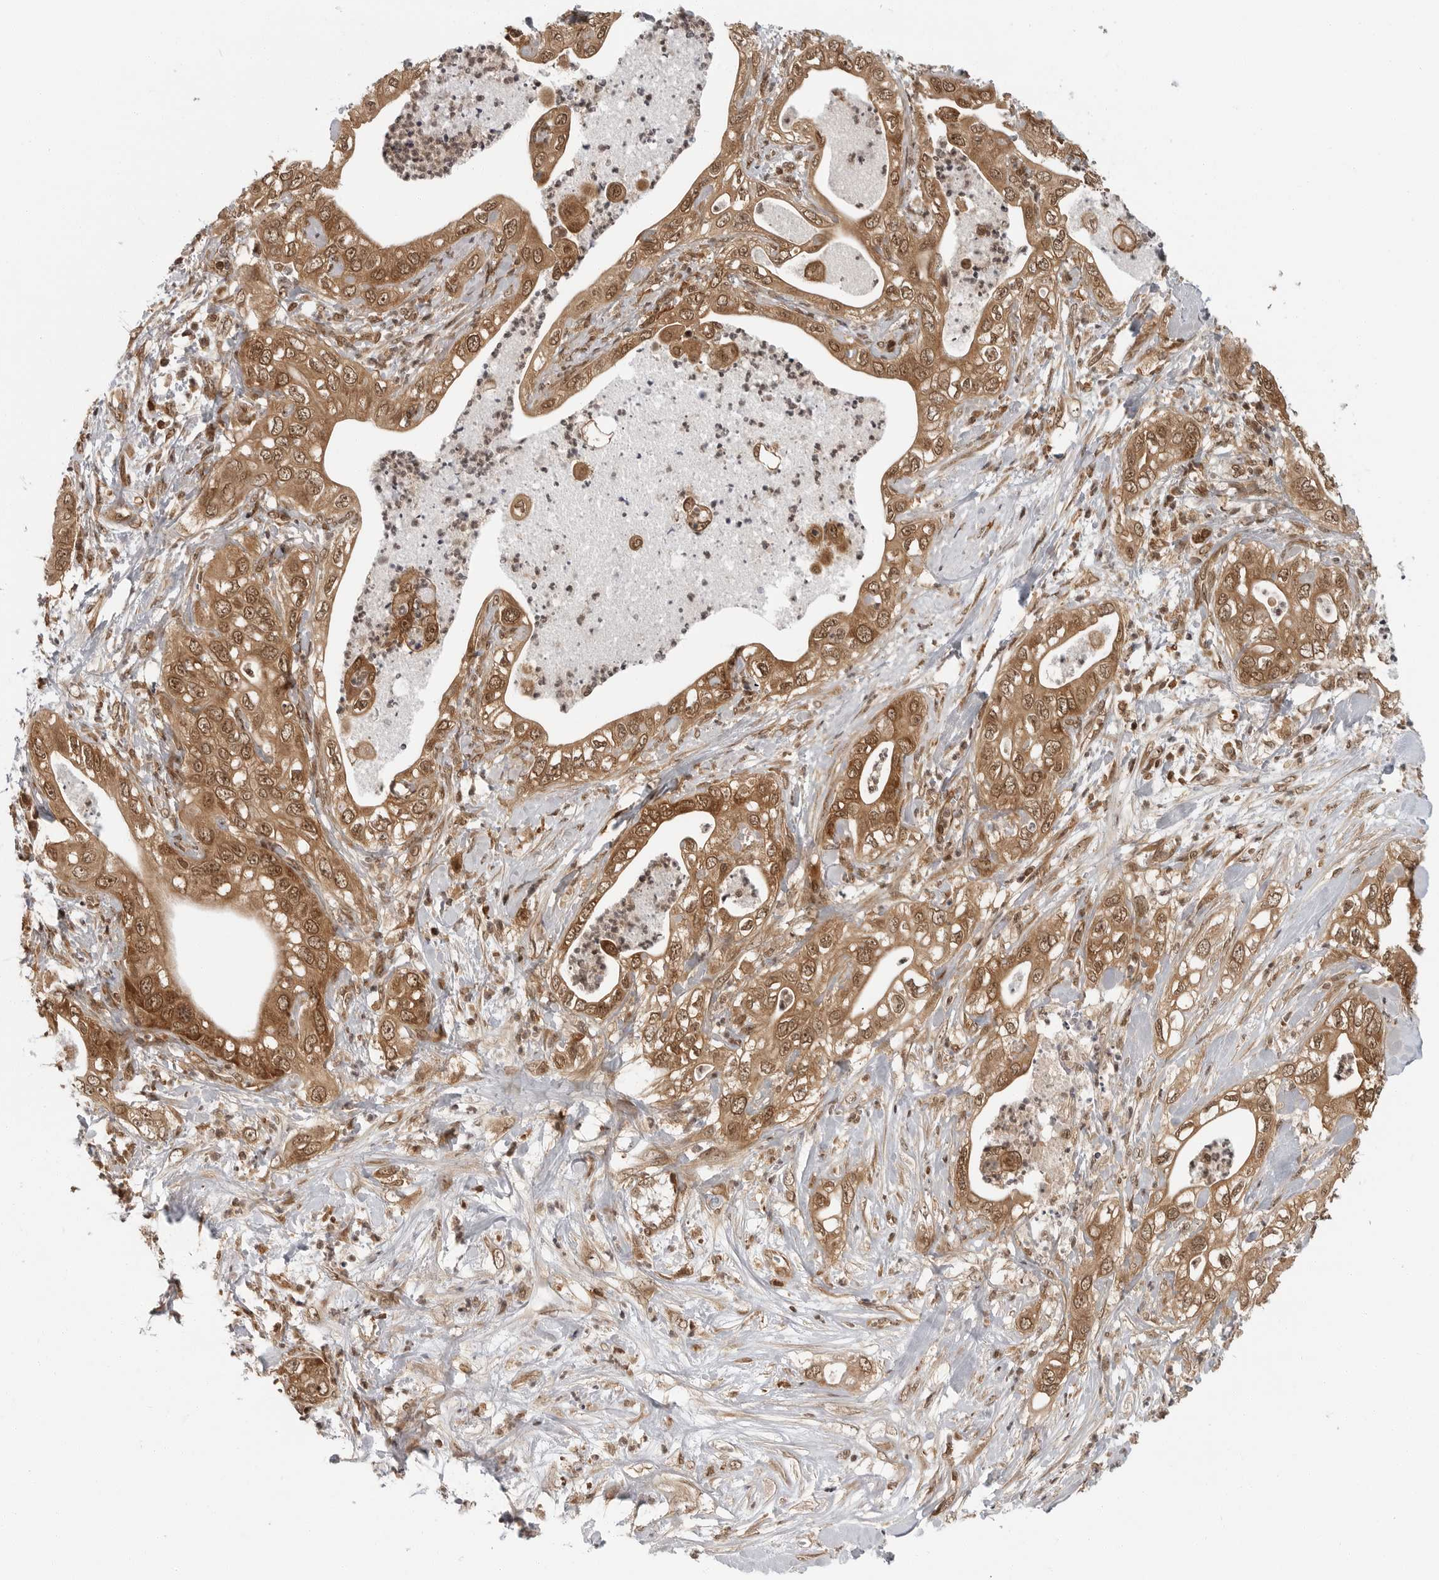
{"staining": {"intensity": "strong", "quantity": ">75%", "location": "cytoplasmic/membranous,nuclear"}, "tissue": "pancreatic cancer", "cell_type": "Tumor cells", "image_type": "cancer", "snomed": [{"axis": "morphology", "description": "Adenocarcinoma, NOS"}, {"axis": "topography", "description": "Pancreas"}], "caption": "Immunohistochemistry (IHC) staining of pancreatic cancer (adenocarcinoma), which shows high levels of strong cytoplasmic/membranous and nuclear staining in about >75% of tumor cells indicating strong cytoplasmic/membranous and nuclear protein positivity. The staining was performed using DAB (brown) for protein detection and nuclei were counterstained in hematoxylin (blue).", "gene": "SZRD1", "patient": {"sex": "female", "age": 78}}